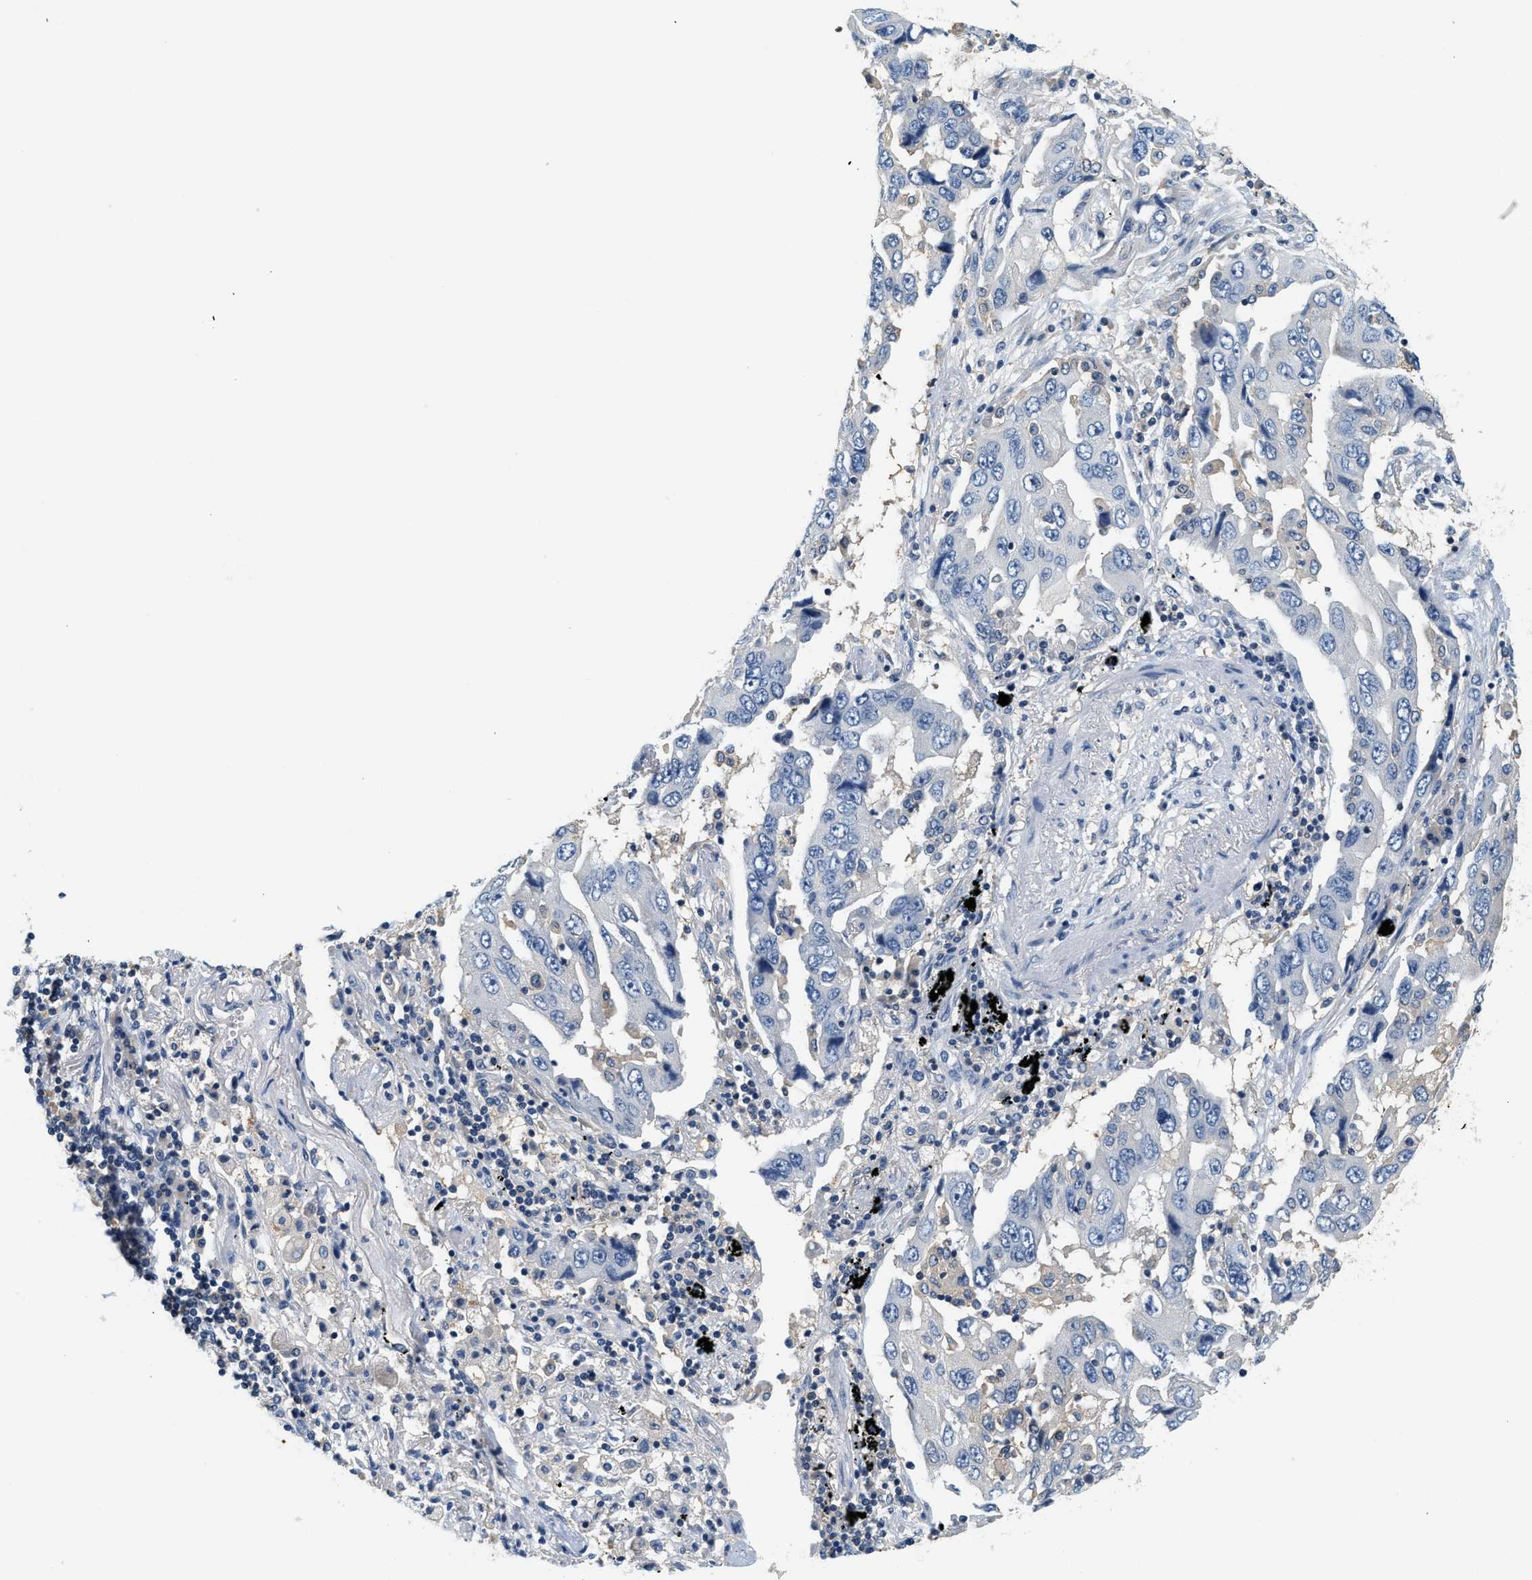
{"staining": {"intensity": "negative", "quantity": "none", "location": "none"}, "tissue": "lung cancer", "cell_type": "Tumor cells", "image_type": "cancer", "snomed": [{"axis": "morphology", "description": "Adenocarcinoma, NOS"}, {"axis": "topography", "description": "Lung"}], "caption": "A high-resolution histopathology image shows IHC staining of lung adenocarcinoma, which shows no significant expression in tumor cells. (Brightfield microscopy of DAB IHC at high magnification).", "gene": "SLC35E1", "patient": {"sex": "female", "age": 65}}